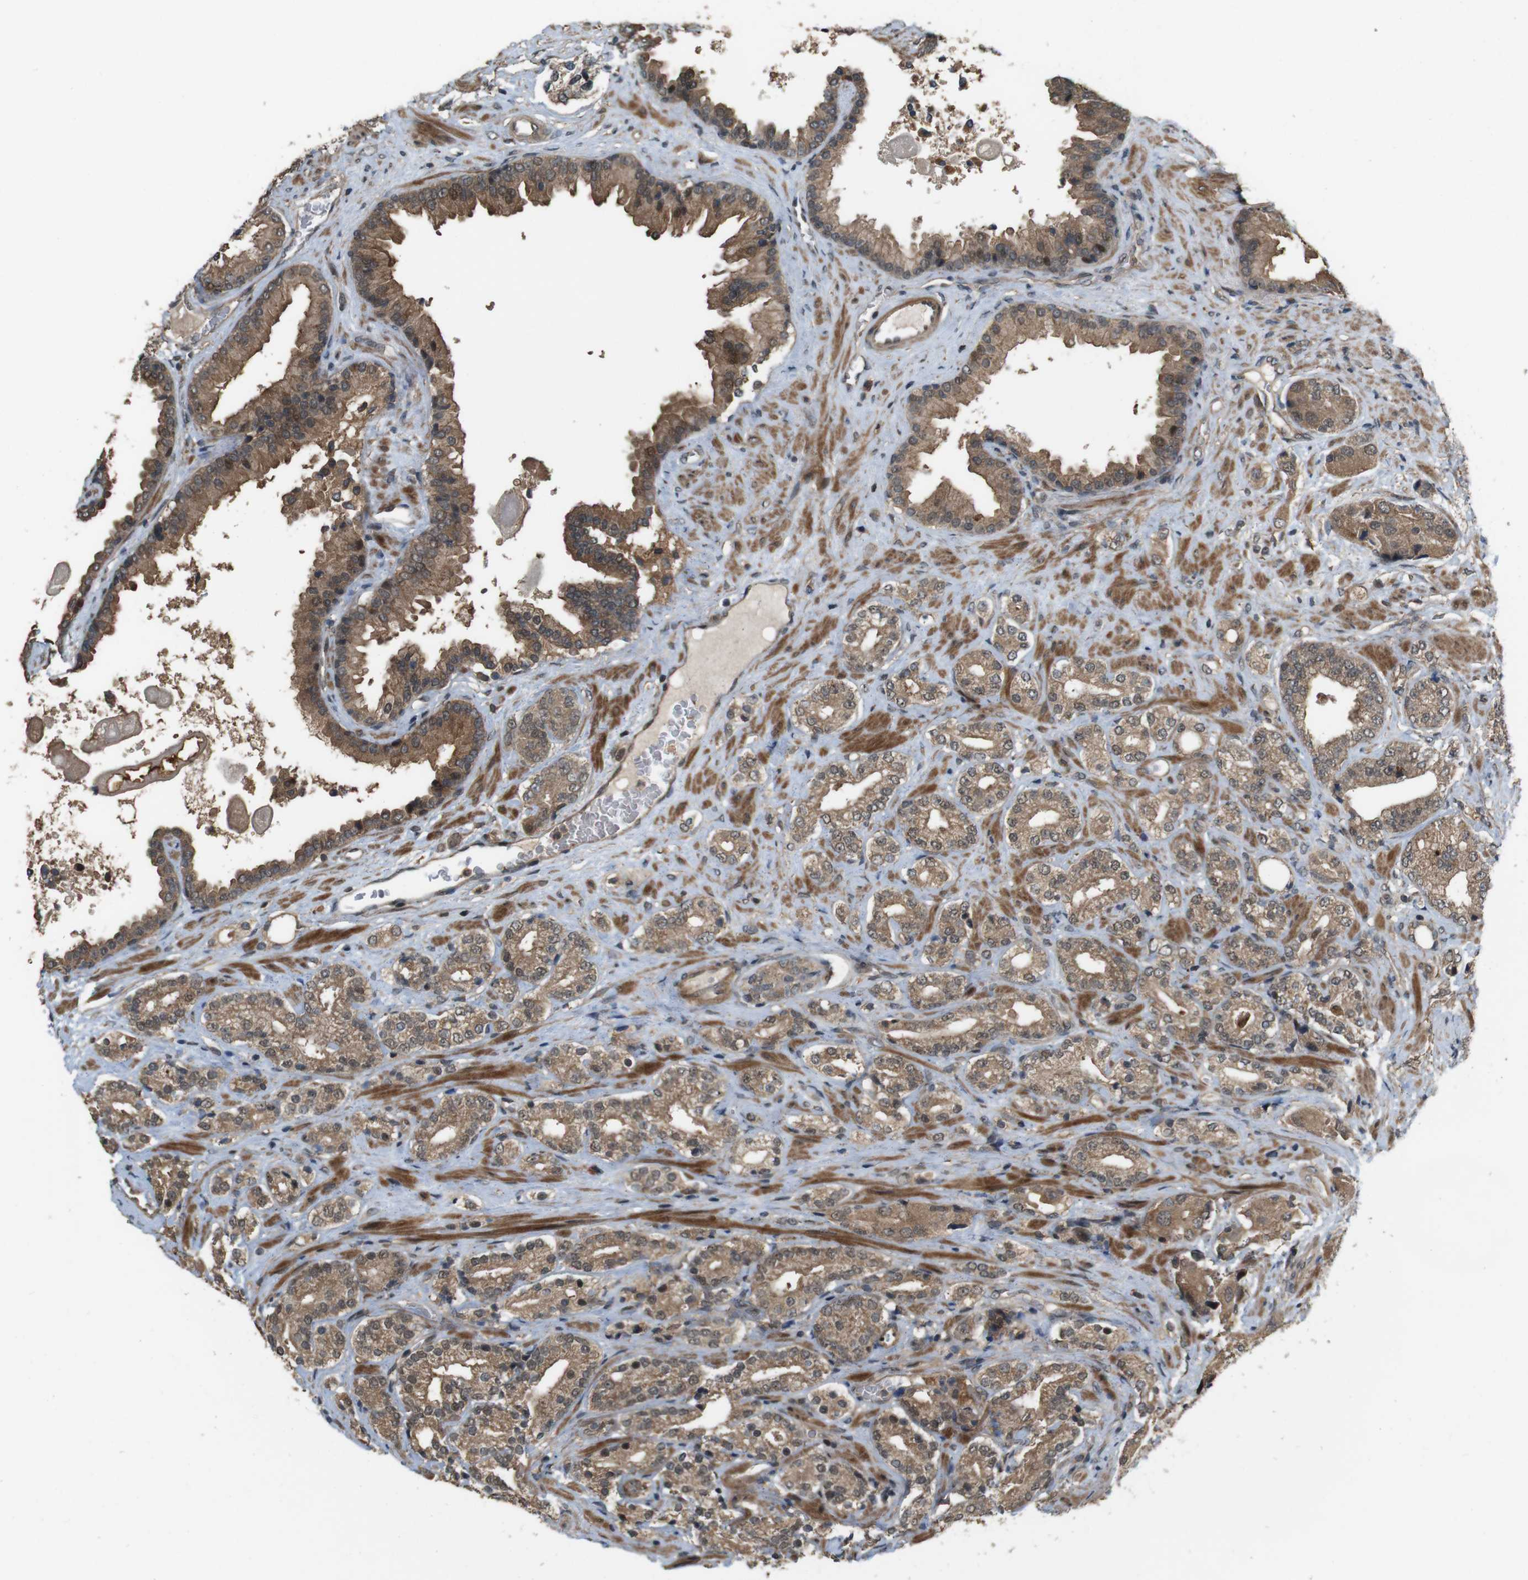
{"staining": {"intensity": "moderate", "quantity": ">75%", "location": "cytoplasmic/membranous"}, "tissue": "prostate cancer", "cell_type": "Tumor cells", "image_type": "cancer", "snomed": [{"axis": "morphology", "description": "Adenocarcinoma, High grade"}, {"axis": "topography", "description": "Prostate"}], "caption": "Adenocarcinoma (high-grade) (prostate) was stained to show a protein in brown. There is medium levels of moderate cytoplasmic/membranous staining in approximately >75% of tumor cells.", "gene": "CDC34", "patient": {"sex": "male", "age": 71}}